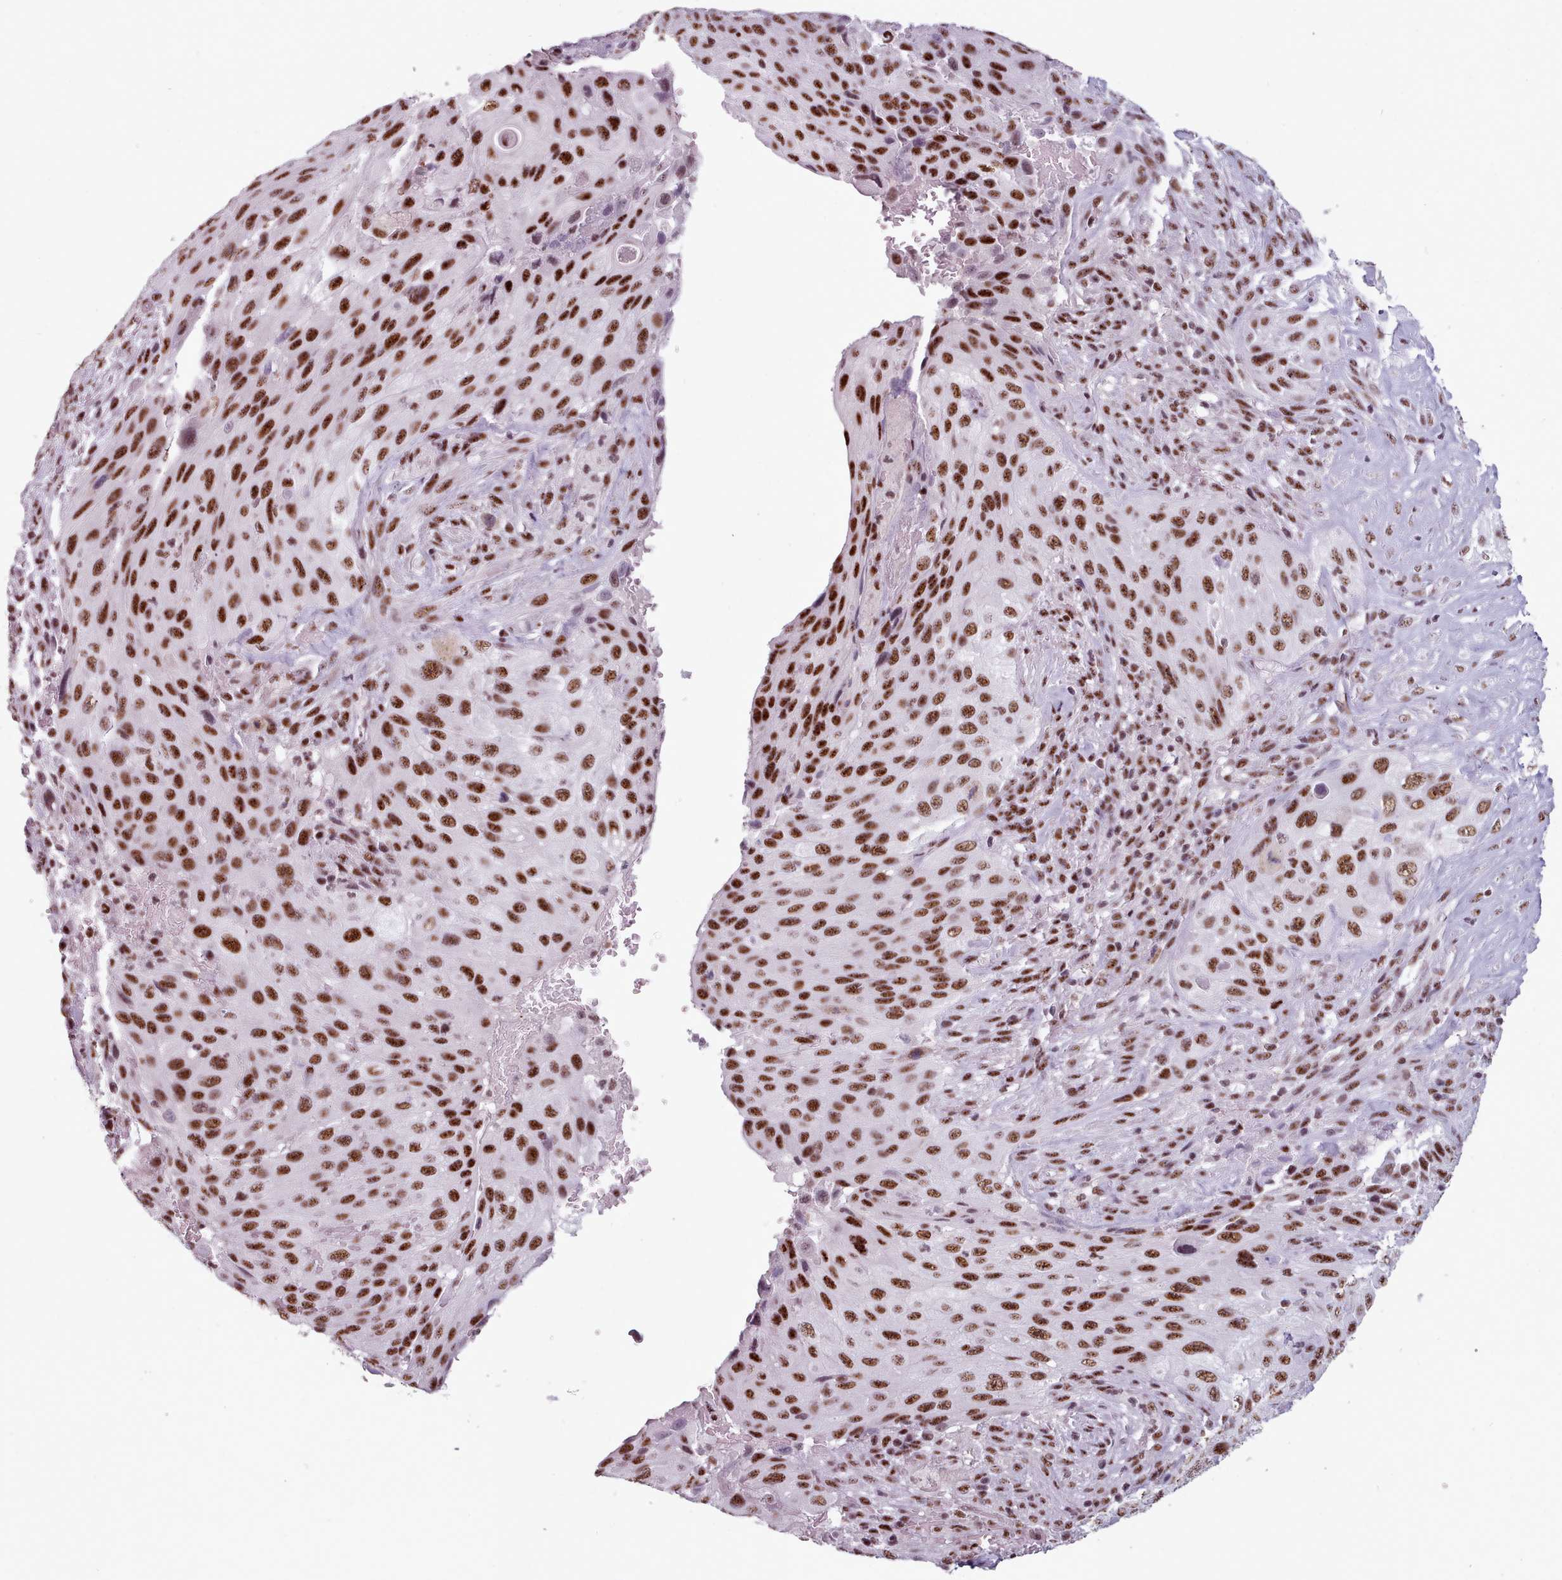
{"staining": {"intensity": "strong", "quantity": ">75%", "location": "nuclear"}, "tissue": "cervical cancer", "cell_type": "Tumor cells", "image_type": "cancer", "snomed": [{"axis": "morphology", "description": "Squamous cell carcinoma, NOS"}, {"axis": "topography", "description": "Cervix"}], "caption": "This is an image of IHC staining of squamous cell carcinoma (cervical), which shows strong expression in the nuclear of tumor cells.", "gene": "SRRM1", "patient": {"sex": "female", "age": 42}}